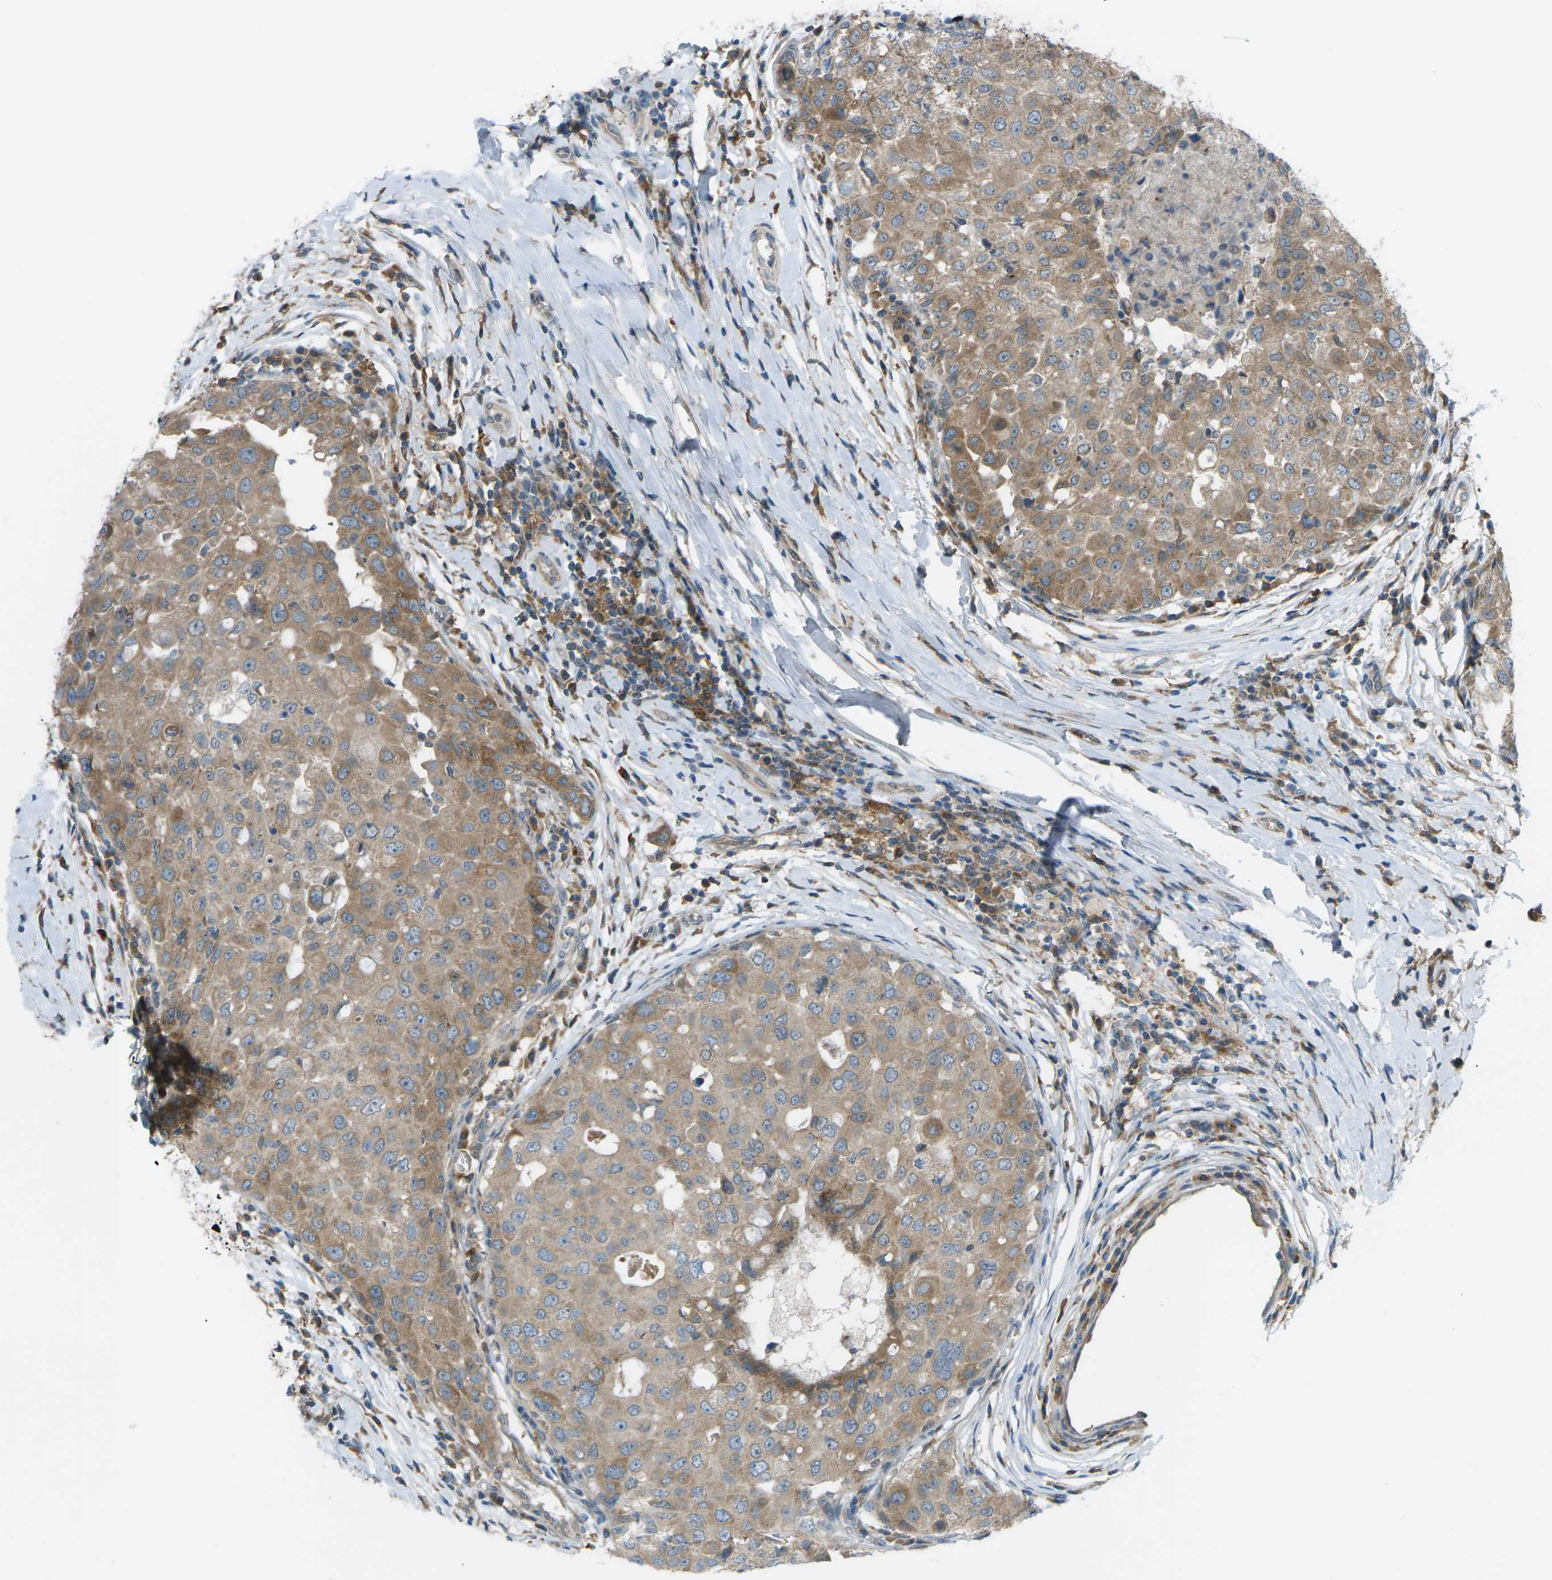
{"staining": {"intensity": "moderate", "quantity": ">75%", "location": "cytoplasmic/membranous"}, "tissue": "breast cancer", "cell_type": "Tumor cells", "image_type": "cancer", "snomed": [{"axis": "morphology", "description": "Duct carcinoma"}, {"axis": "topography", "description": "Breast"}], "caption": "Immunohistochemistry (DAB (3,3'-diaminobenzidine)) staining of human breast cancer (intraductal carcinoma) displays moderate cytoplasmic/membranous protein positivity in about >75% of tumor cells.", "gene": "DYRK1A", "patient": {"sex": "female", "age": 27}}